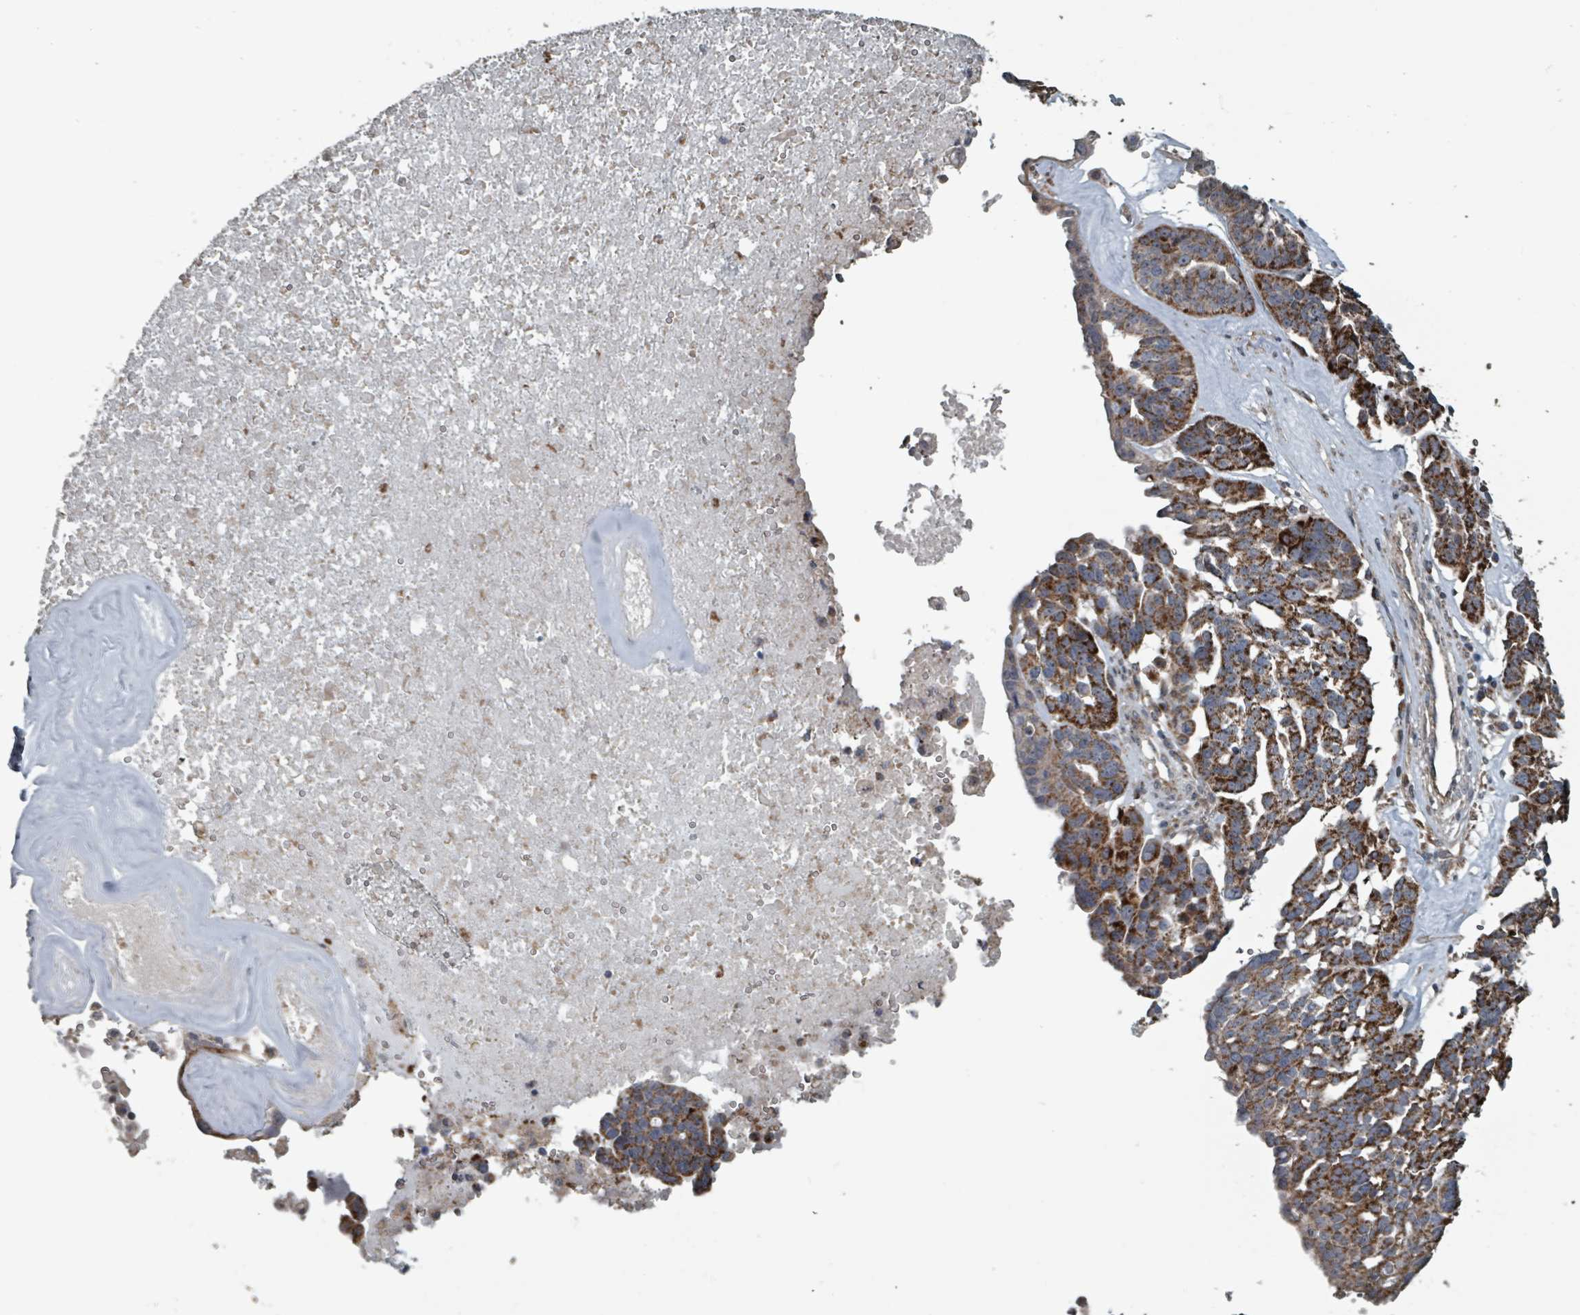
{"staining": {"intensity": "strong", "quantity": ">75%", "location": "cytoplasmic/membranous"}, "tissue": "ovarian cancer", "cell_type": "Tumor cells", "image_type": "cancer", "snomed": [{"axis": "morphology", "description": "Cystadenocarcinoma, serous, NOS"}, {"axis": "topography", "description": "Ovary"}], "caption": "The micrograph shows staining of ovarian cancer, revealing strong cytoplasmic/membranous protein positivity (brown color) within tumor cells.", "gene": "MRPL4", "patient": {"sex": "female", "age": 59}}